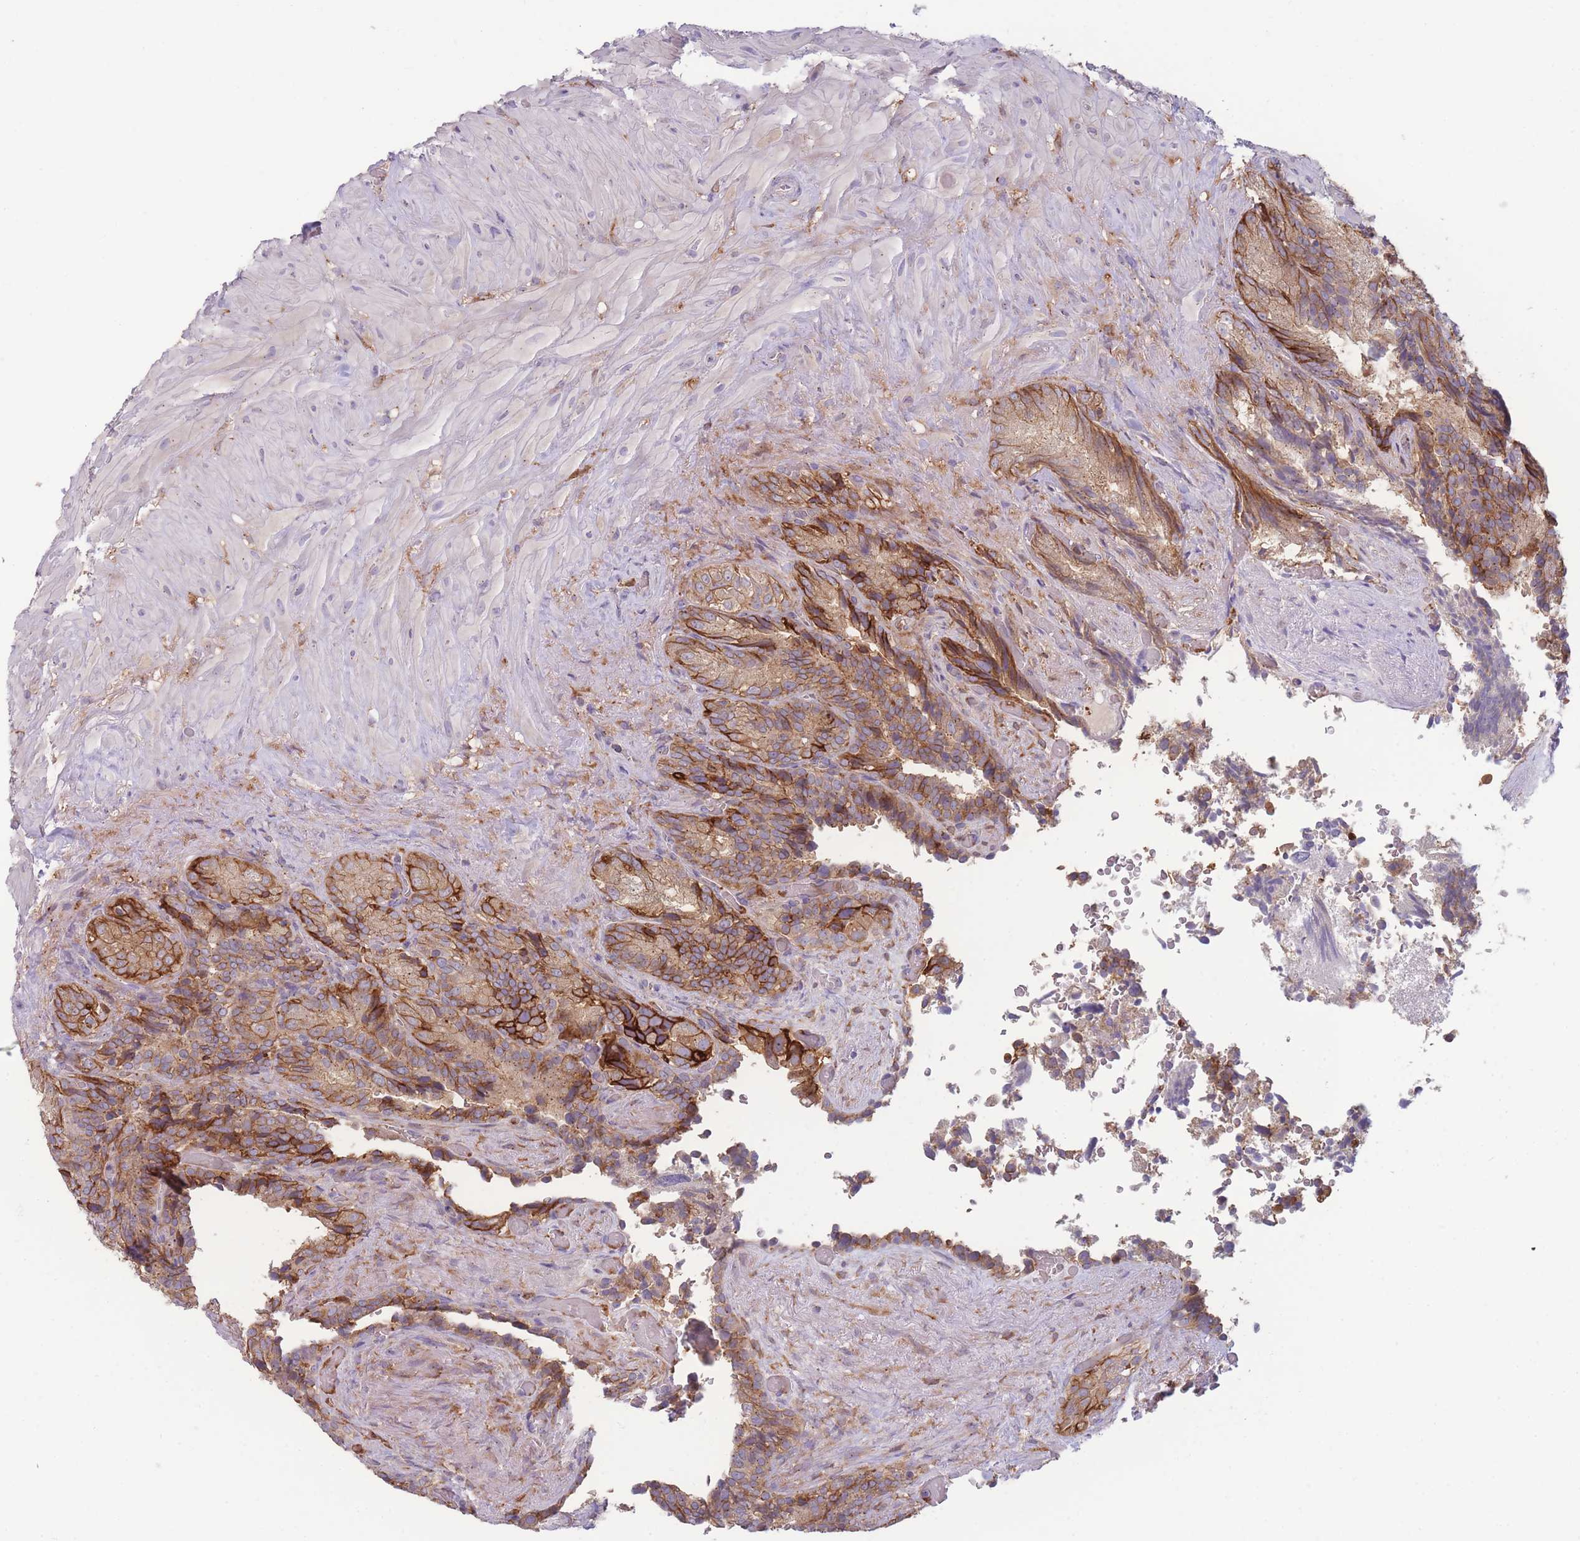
{"staining": {"intensity": "moderate", "quantity": ">75%", "location": "cytoplasmic/membranous"}, "tissue": "seminal vesicle", "cell_type": "Glandular cells", "image_type": "normal", "snomed": [{"axis": "morphology", "description": "Normal tissue, NOS"}, {"axis": "topography", "description": "Seminal veicle"}], "caption": "Moderate cytoplasmic/membranous positivity for a protein is appreciated in approximately >75% of glandular cells of unremarkable seminal vesicle using IHC.", "gene": "STEAP3", "patient": {"sex": "male", "age": 63}}